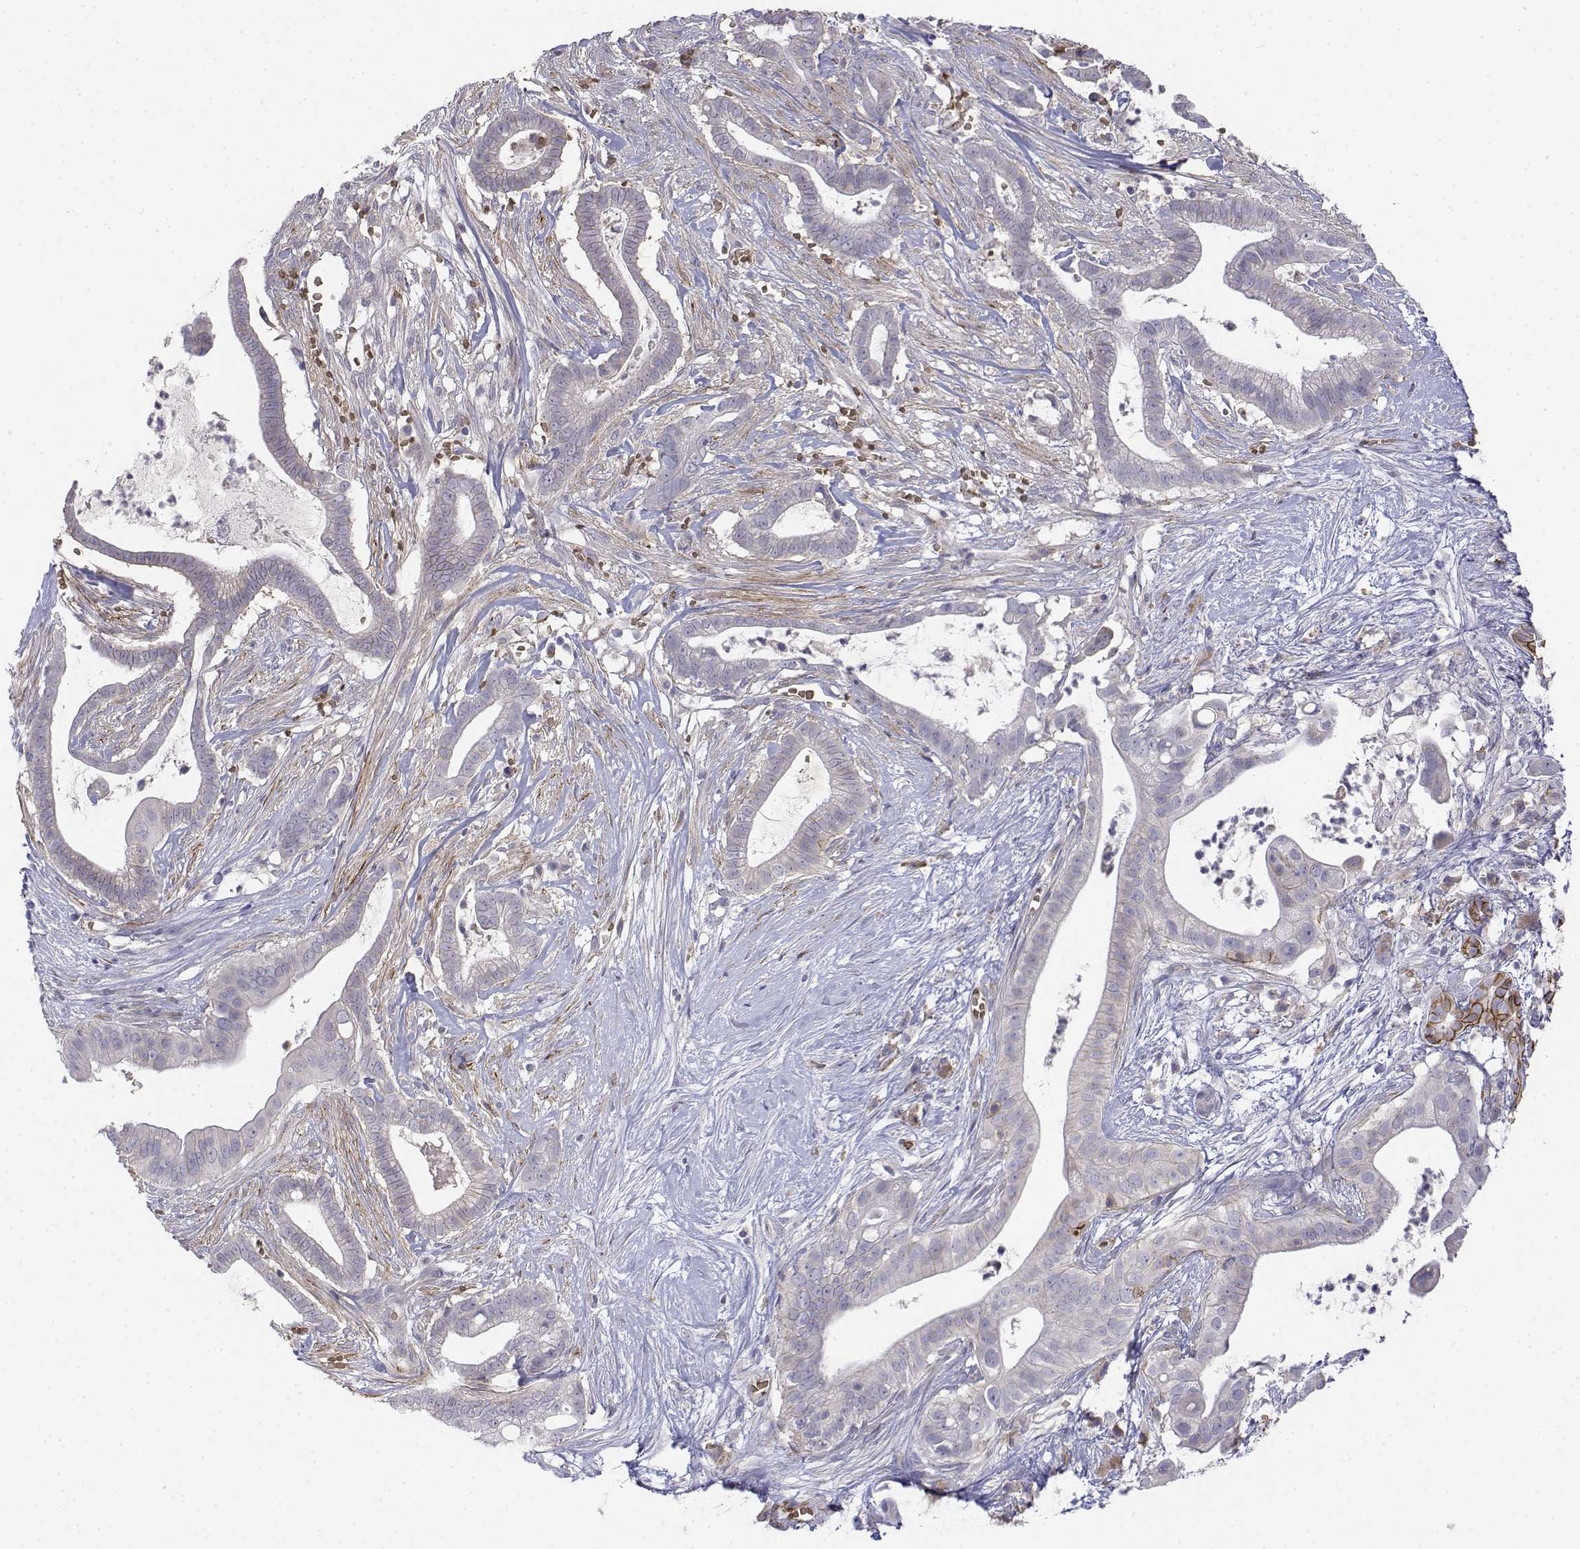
{"staining": {"intensity": "negative", "quantity": "none", "location": "none"}, "tissue": "pancreatic cancer", "cell_type": "Tumor cells", "image_type": "cancer", "snomed": [{"axis": "morphology", "description": "Adenocarcinoma, NOS"}, {"axis": "topography", "description": "Pancreas"}], "caption": "A histopathology image of human adenocarcinoma (pancreatic) is negative for staining in tumor cells.", "gene": "CADM1", "patient": {"sex": "male", "age": 61}}